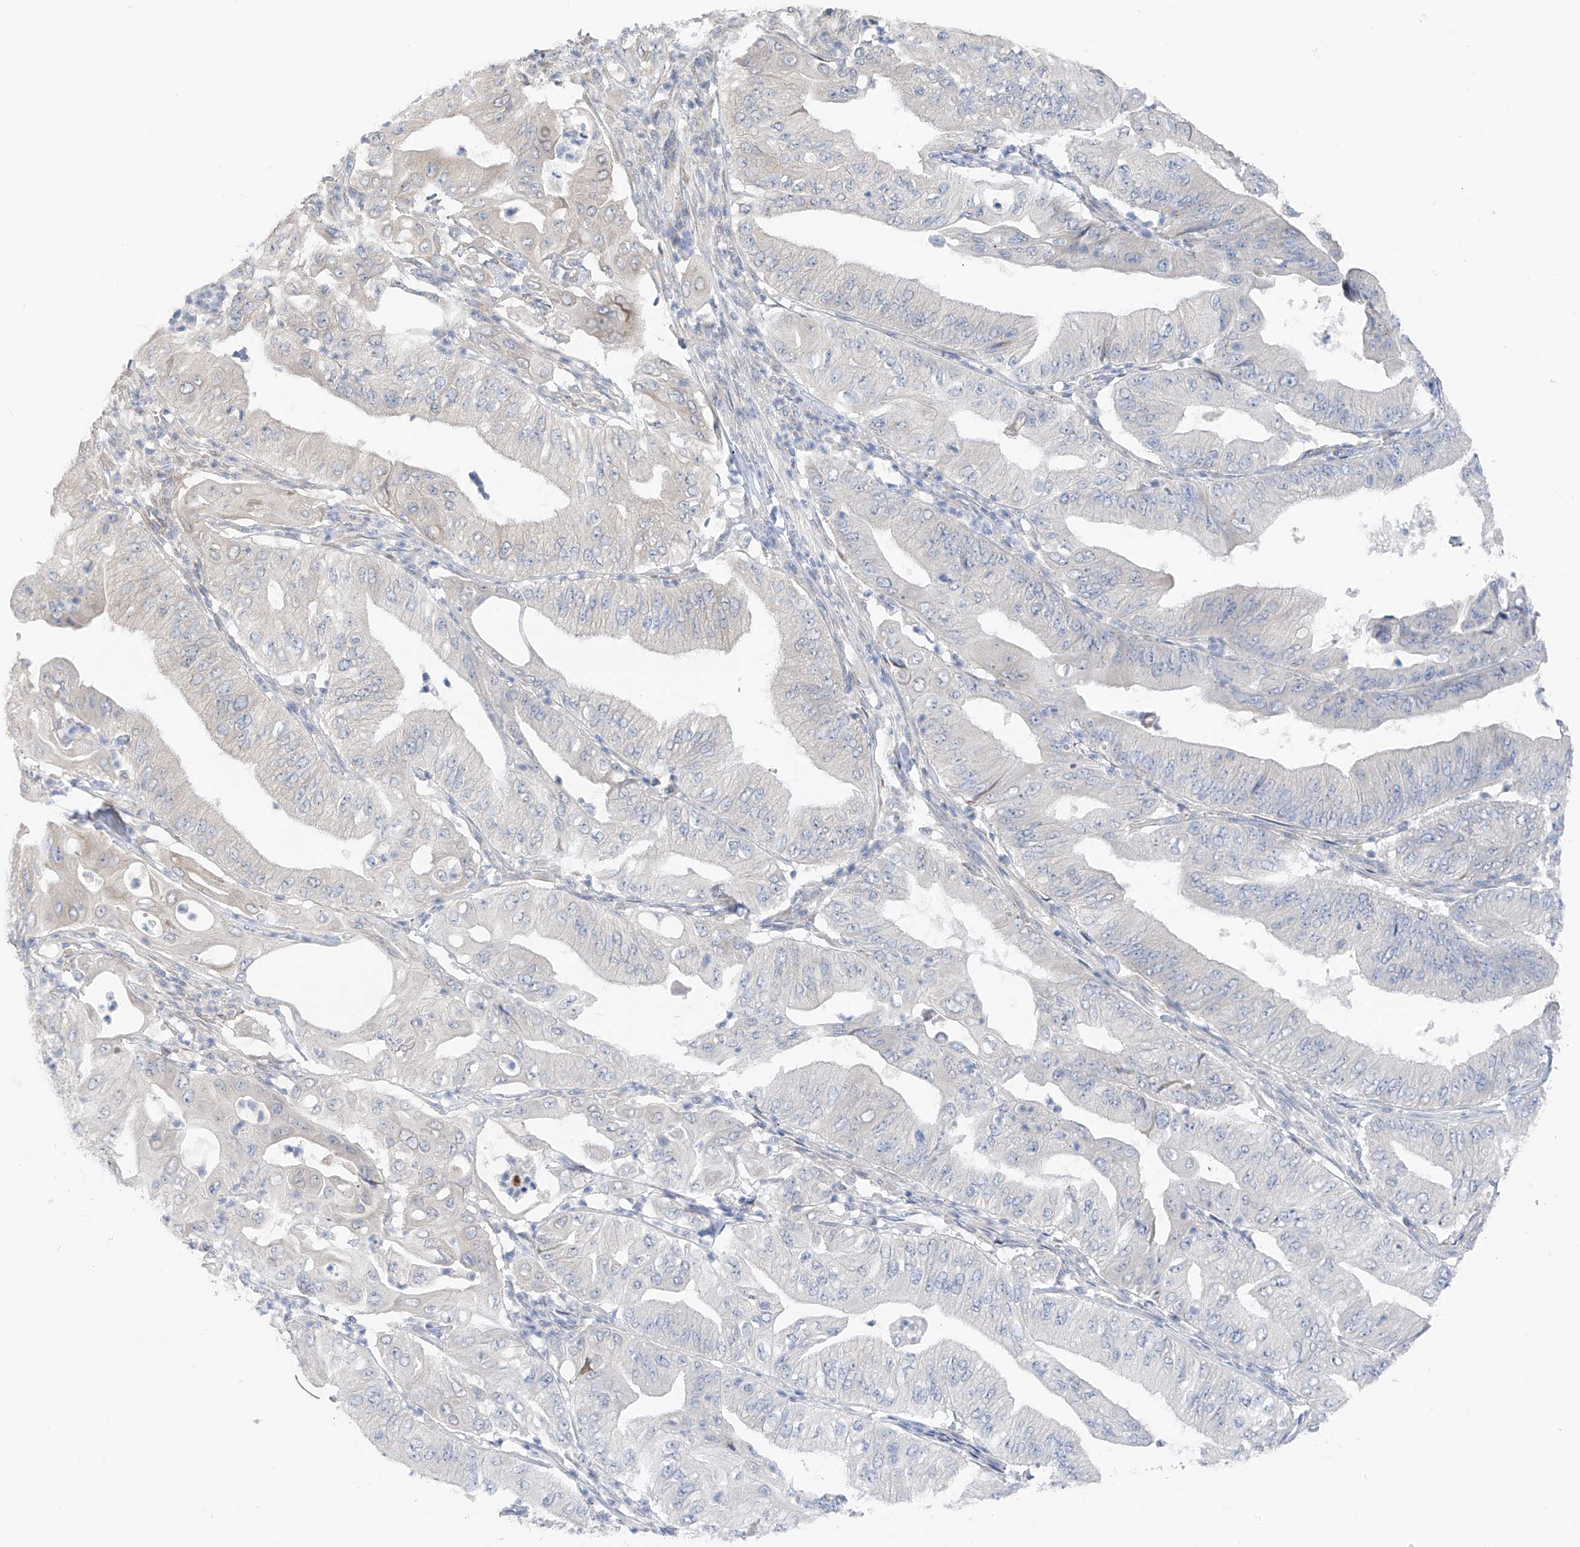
{"staining": {"intensity": "negative", "quantity": "none", "location": "none"}, "tissue": "pancreatic cancer", "cell_type": "Tumor cells", "image_type": "cancer", "snomed": [{"axis": "morphology", "description": "Adenocarcinoma, NOS"}, {"axis": "topography", "description": "Pancreas"}], "caption": "Immunohistochemical staining of pancreatic cancer reveals no significant positivity in tumor cells. Brightfield microscopy of immunohistochemistry stained with DAB (brown) and hematoxylin (blue), captured at high magnification.", "gene": "NALCN", "patient": {"sex": "female", "age": 77}}